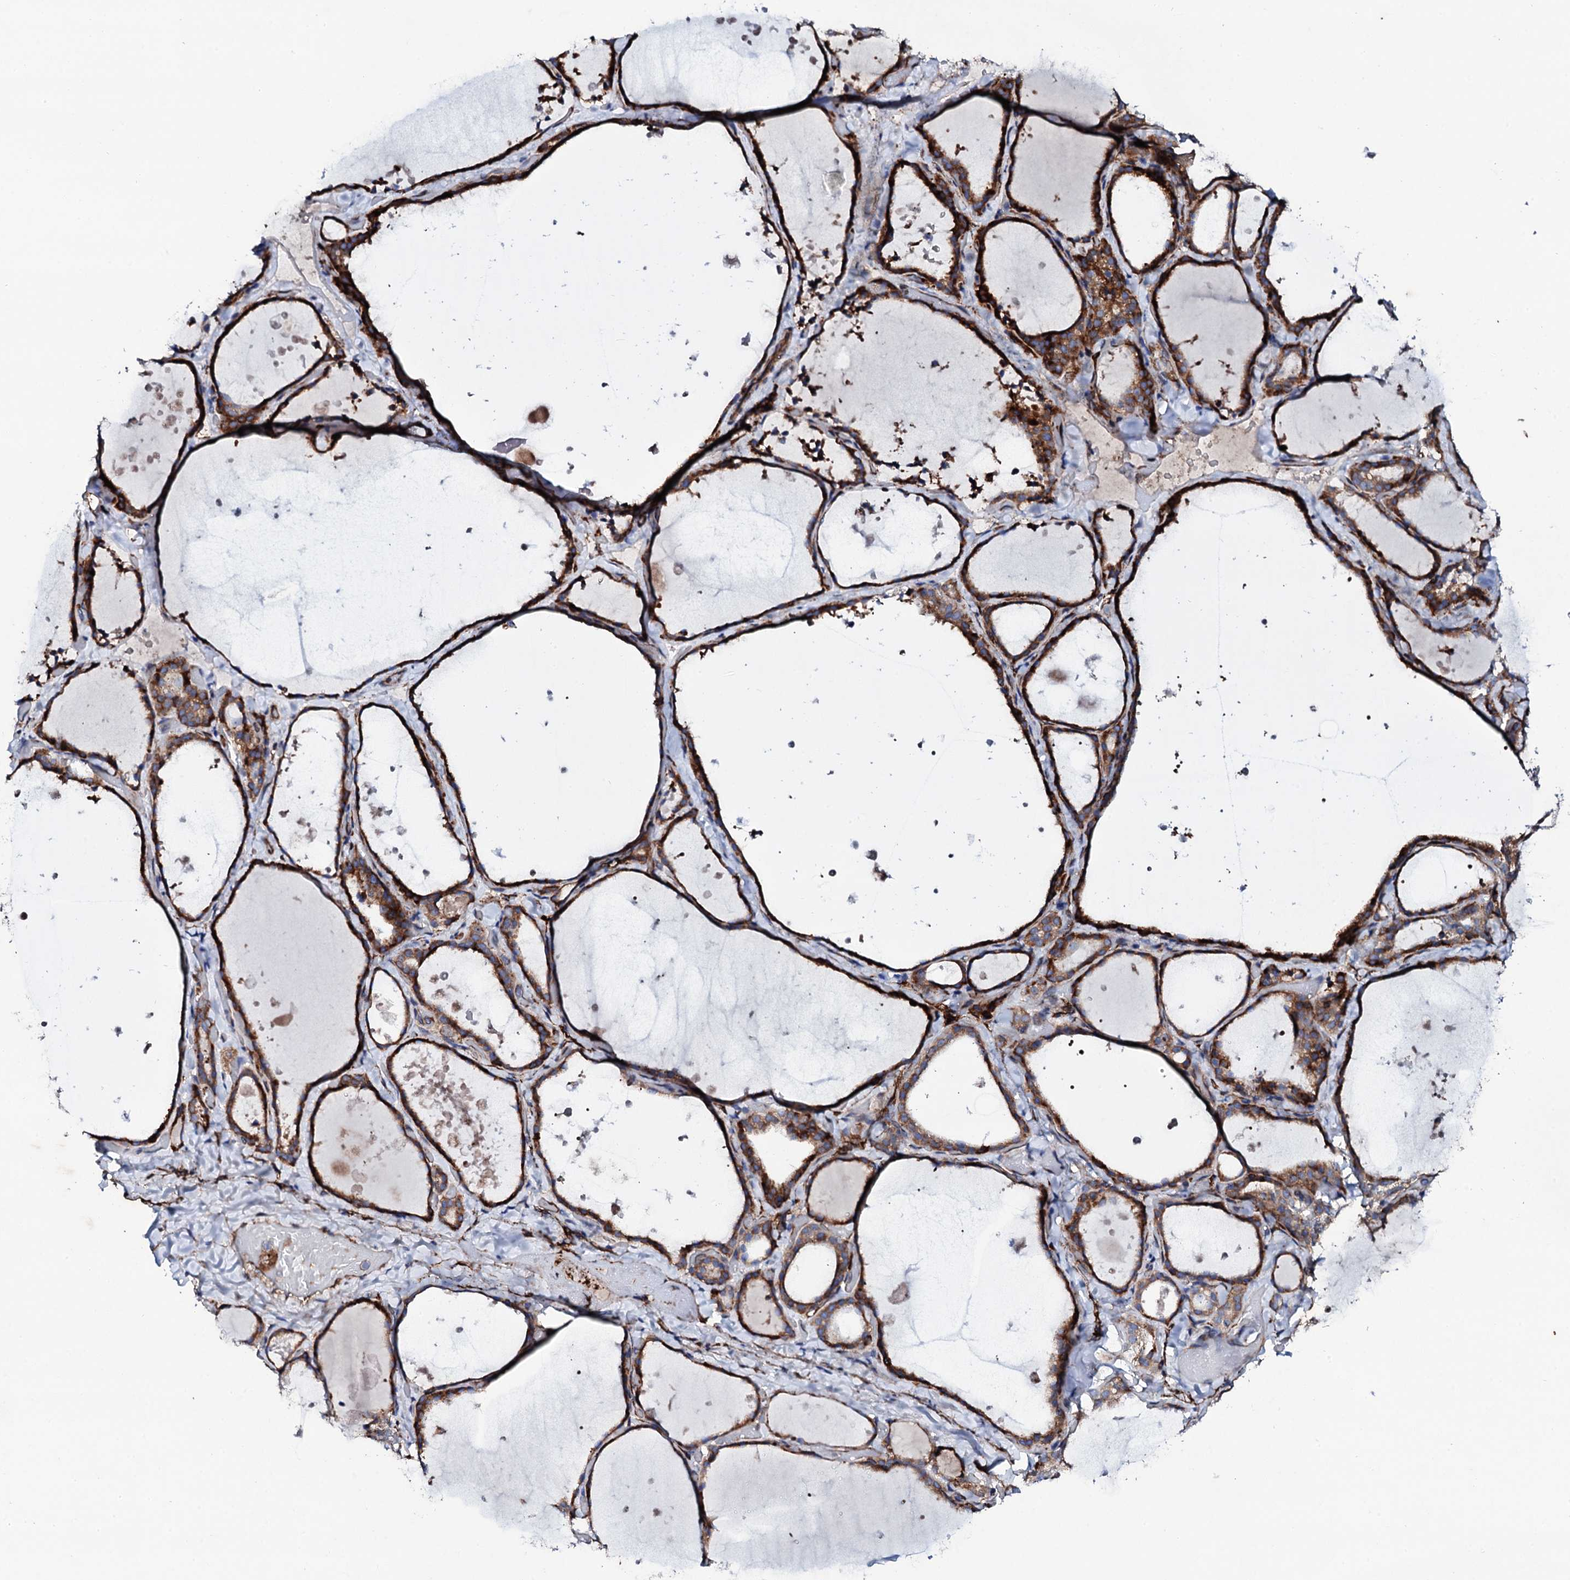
{"staining": {"intensity": "strong", "quantity": ">75%", "location": "cytoplasmic/membranous"}, "tissue": "thyroid gland", "cell_type": "Glandular cells", "image_type": "normal", "snomed": [{"axis": "morphology", "description": "Normal tissue, NOS"}, {"axis": "topography", "description": "Thyroid gland"}], "caption": "Immunohistochemical staining of unremarkable human thyroid gland displays >75% levels of strong cytoplasmic/membranous protein staining in about >75% of glandular cells. (Brightfield microscopy of DAB IHC at high magnification).", "gene": "DBX1", "patient": {"sex": "female", "age": 44}}